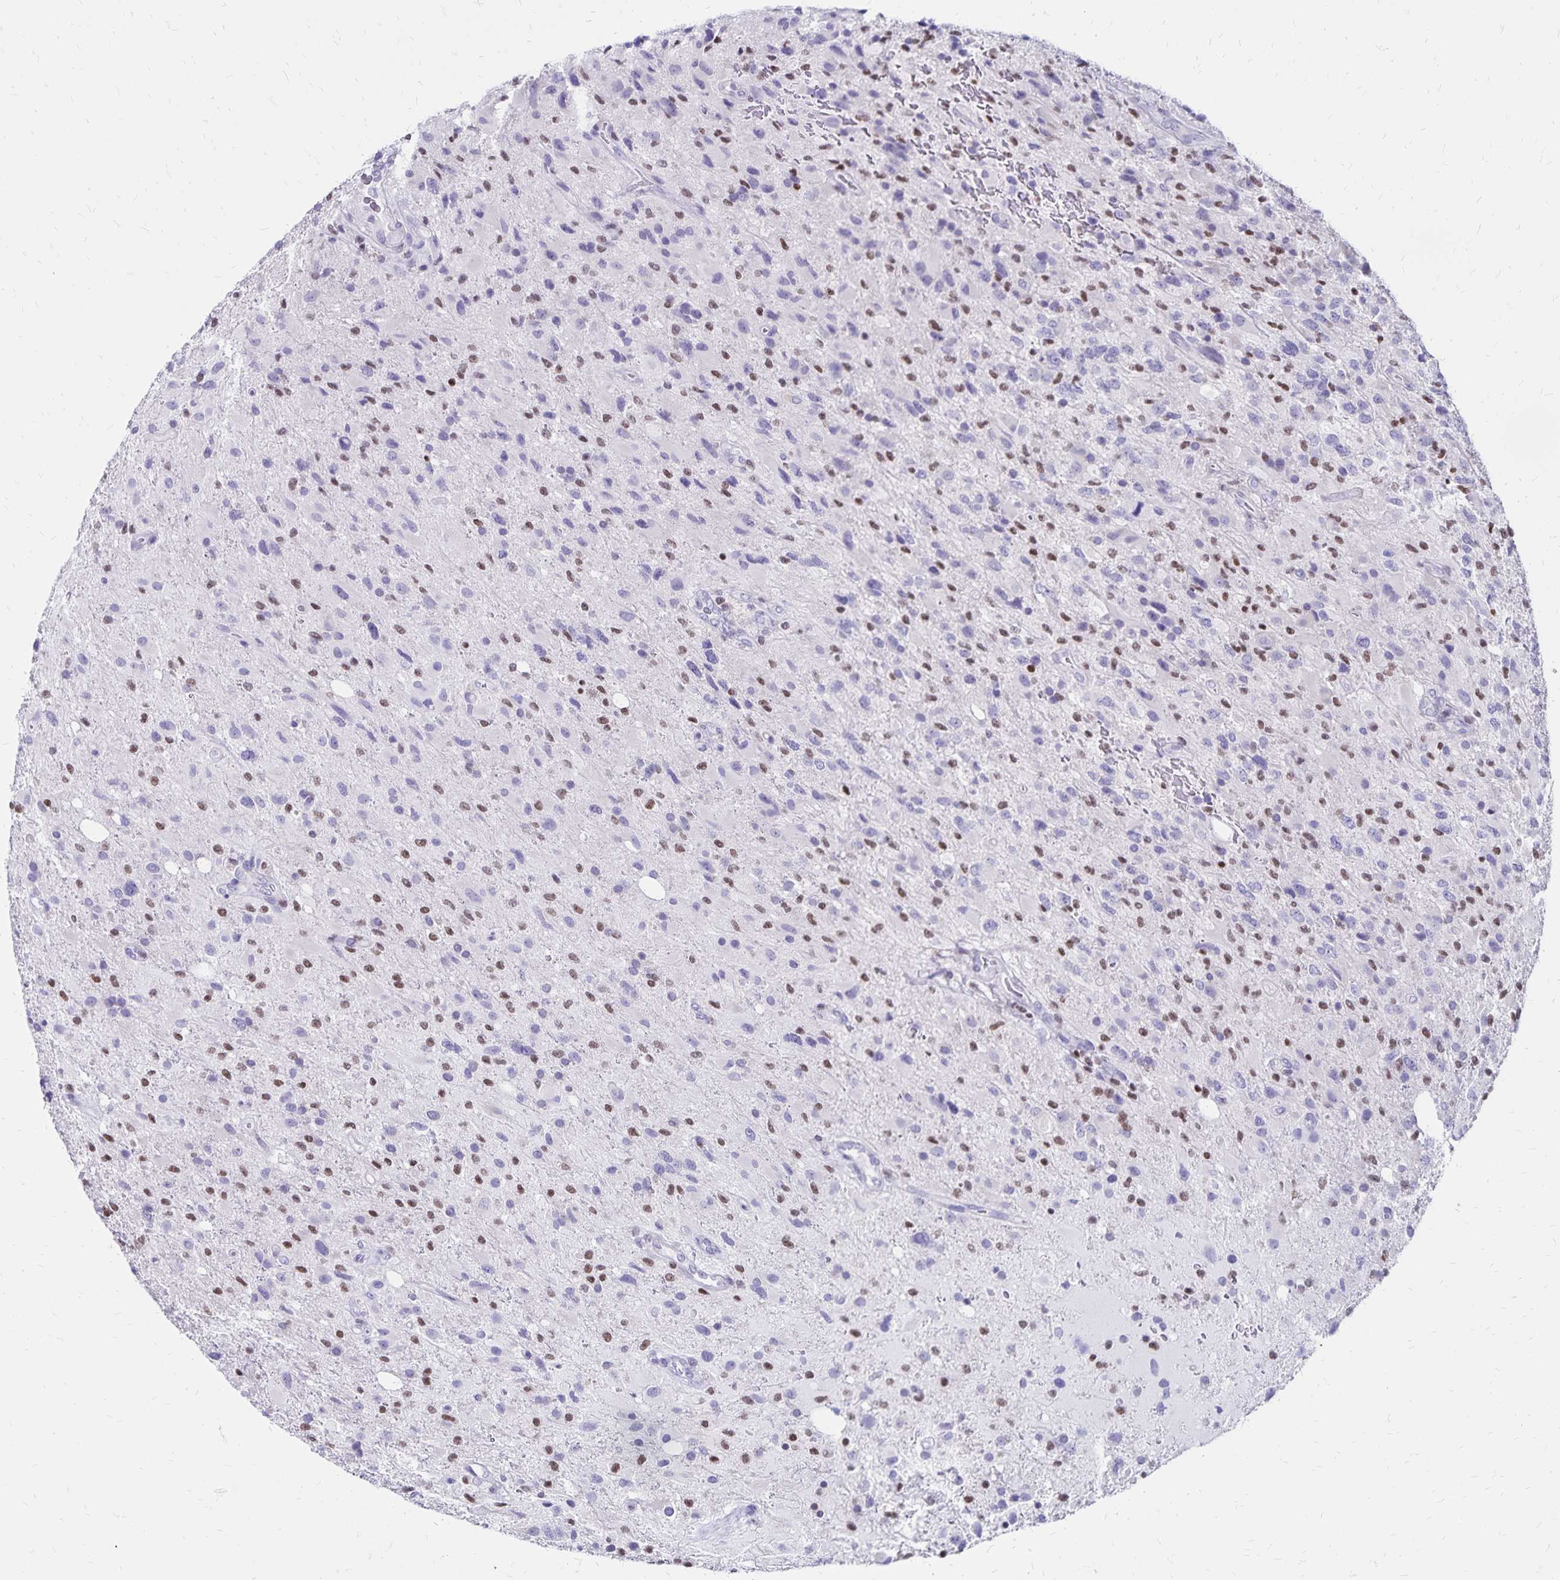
{"staining": {"intensity": "moderate", "quantity": "25%-75%", "location": "nuclear"}, "tissue": "glioma", "cell_type": "Tumor cells", "image_type": "cancer", "snomed": [{"axis": "morphology", "description": "Glioma, malignant, High grade"}, {"axis": "topography", "description": "Brain"}], "caption": "A brown stain shows moderate nuclear positivity of a protein in human malignant glioma (high-grade) tumor cells. The staining was performed using DAB, with brown indicating positive protein expression. Nuclei are stained blue with hematoxylin.", "gene": "IKZF1", "patient": {"sex": "male", "age": 53}}